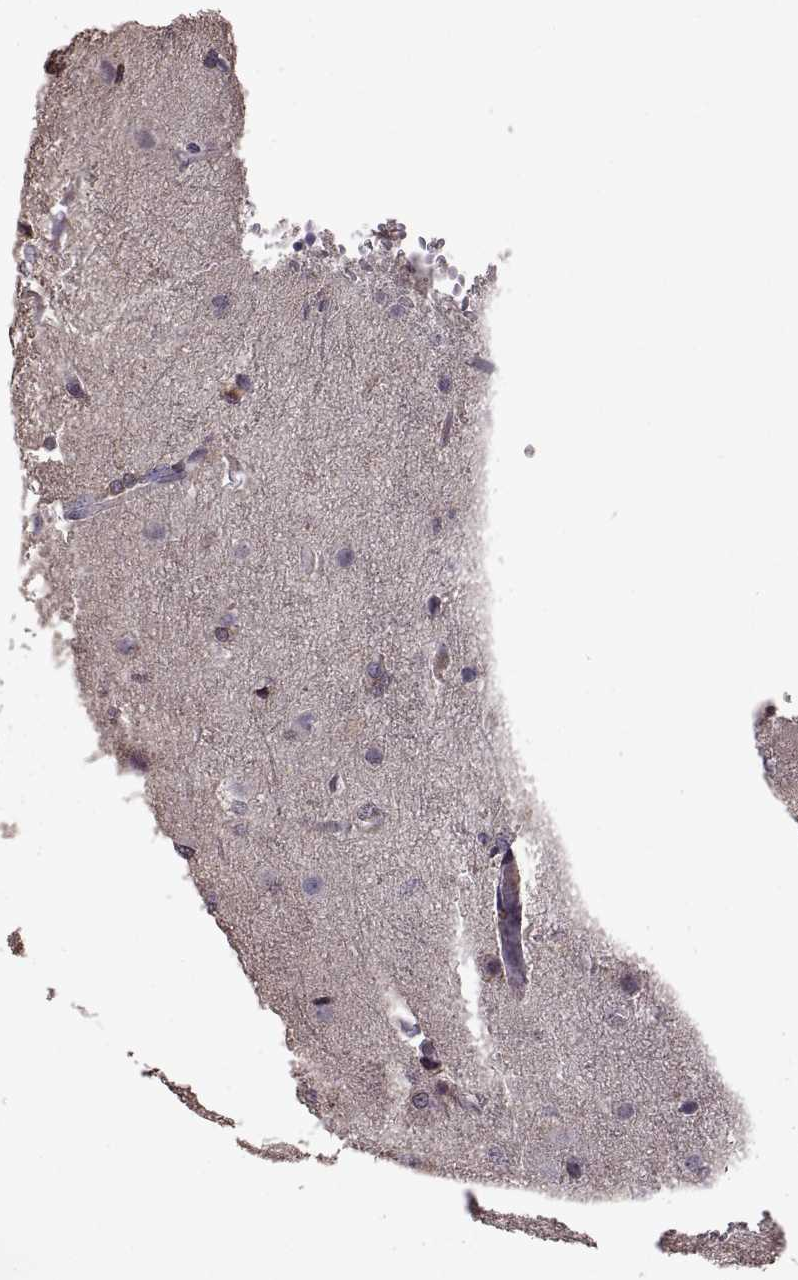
{"staining": {"intensity": "negative", "quantity": "none", "location": "none"}, "tissue": "glioma", "cell_type": "Tumor cells", "image_type": "cancer", "snomed": [{"axis": "morphology", "description": "Glioma, malignant, High grade"}, {"axis": "topography", "description": "Brain"}], "caption": "High power microscopy photomicrograph of an immunohistochemistry (IHC) micrograph of glioma, revealing no significant staining in tumor cells.", "gene": "GAL", "patient": {"sex": "male", "age": 68}}